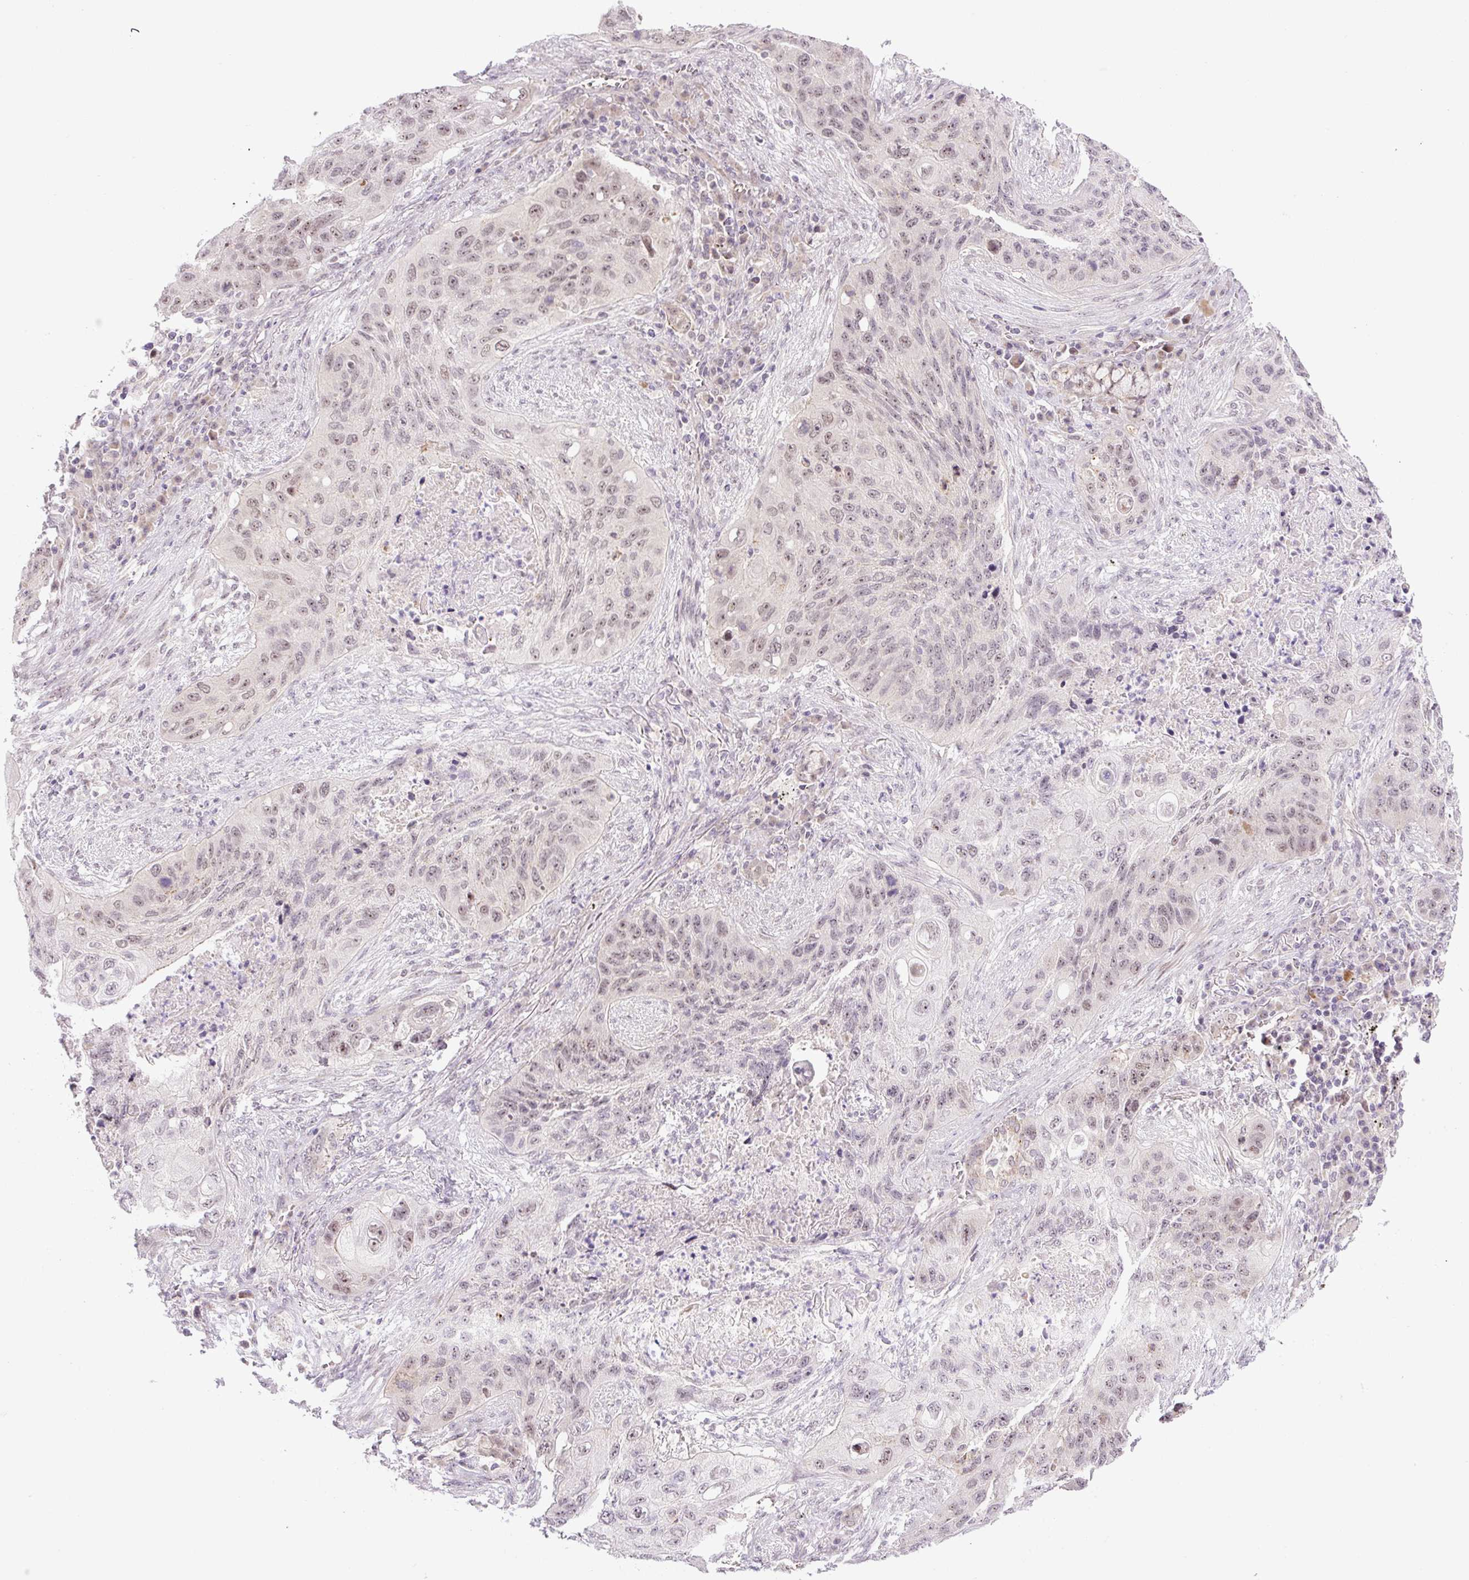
{"staining": {"intensity": "moderate", "quantity": "25%-75%", "location": "nuclear"}, "tissue": "lung cancer", "cell_type": "Tumor cells", "image_type": "cancer", "snomed": [{"axis": "morphology", "description": "Squamous cell carcinoma, NOS"}, {"axis": "topography", "description": "Lung"}], "caption": "Lung squamous cell carcinoma tissue exhibits moderate nuclear positivity in about 25%-75% of tumor cells, visualized by immunohistochemistry.", "gene": "ICE1", "patient": {"sex": "female", "age": 63}}